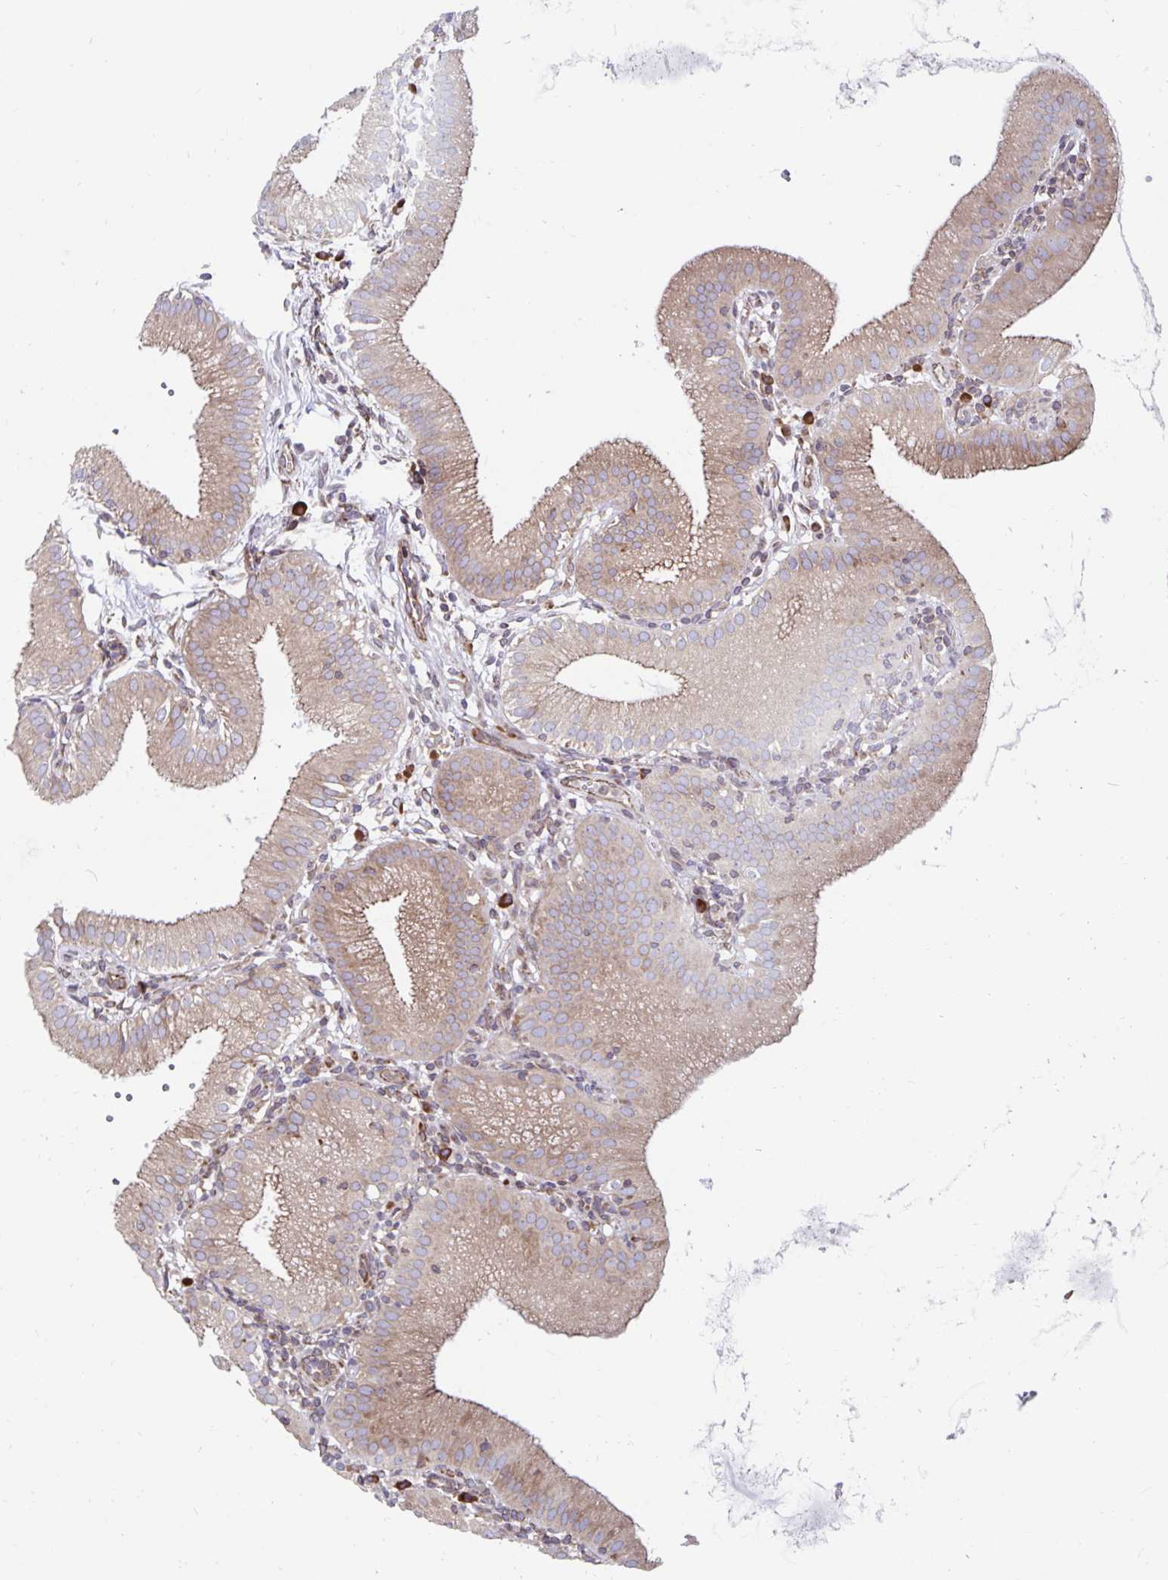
{"staining": {"intensity": "moderate", "quantity": ">75%", "location": "cytoplasmic/membranous"}, "tissue": "gallbladder", "cell_type": "Glandular cells", "image_type": "normal", "snomed": [{"axis": "morphology", "description": "Normal tissue, NOS"}, {"axis": "topography", "description": "Gallbladder"}], "caption": "Approximately >75% of glandular cells in normal human gallbladder demonstrate moderate cytoplasmic/membranous protein expression as visualized by brown immunohistochemical staining.", "gene": "SEC62", "patient": {"sex": "female", "age": 65}}